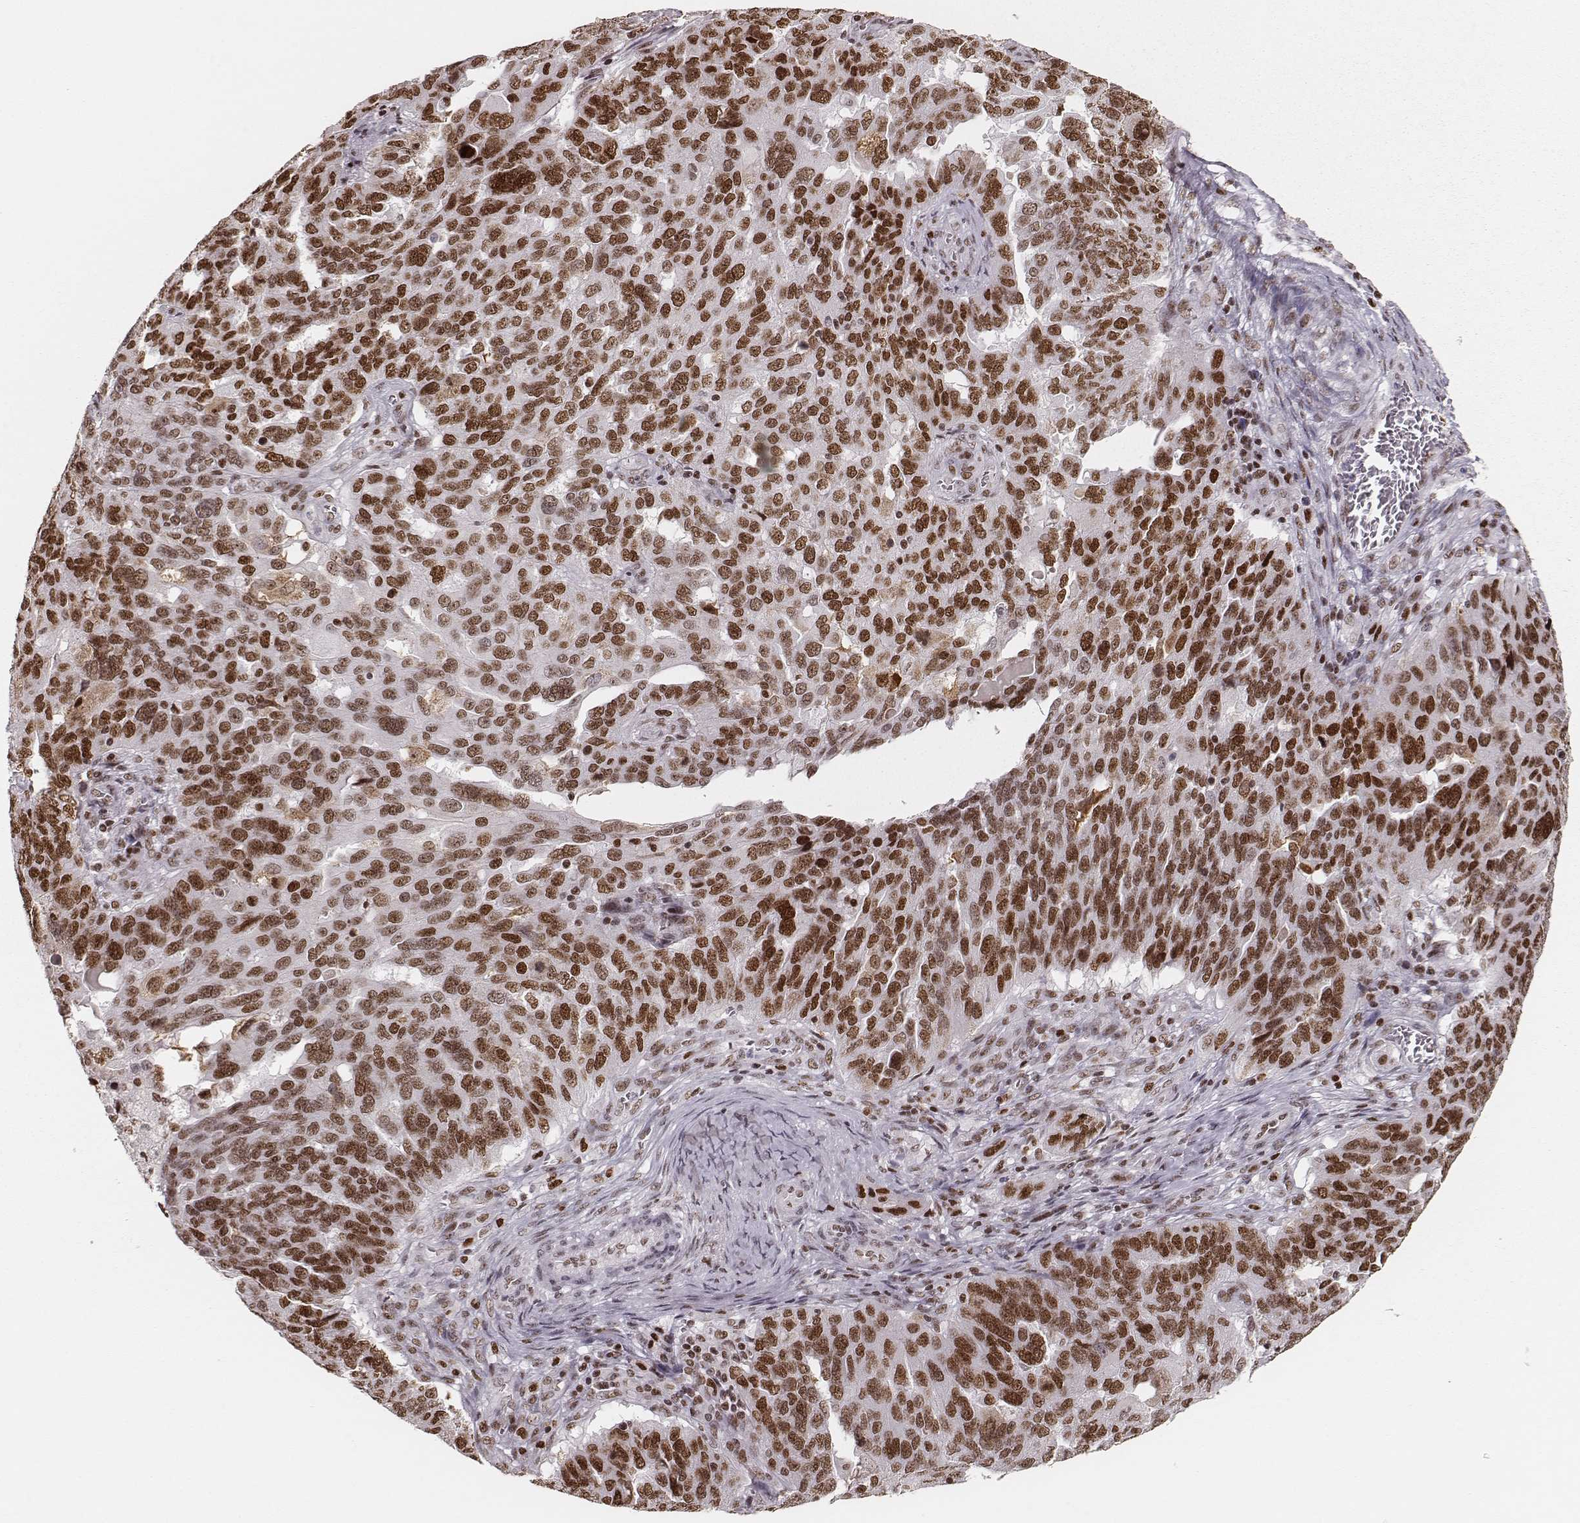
{"staining": {"intensity": "moderate", "quantity": ">75%", "location": "nuclear"}, "tissue": "ovarian cancer", "cell_type": "Tumor cells", "image_type": "cancer", "snomed": [{"axis": "morphology", "description": "Carcinoma, endometroid"}, {"axis": "topography", "description": "Soft tissue"}, {"axis": "topography", "description": "Ovary"}], "caption": "Human ovarian cancer (endometroid carcinoma) stained with a brown dye displays moderate nuclear positive staining in about >75% of tumor cells.", "gene": "PARP1", "patient": {"sex": "female", "age": 52}}